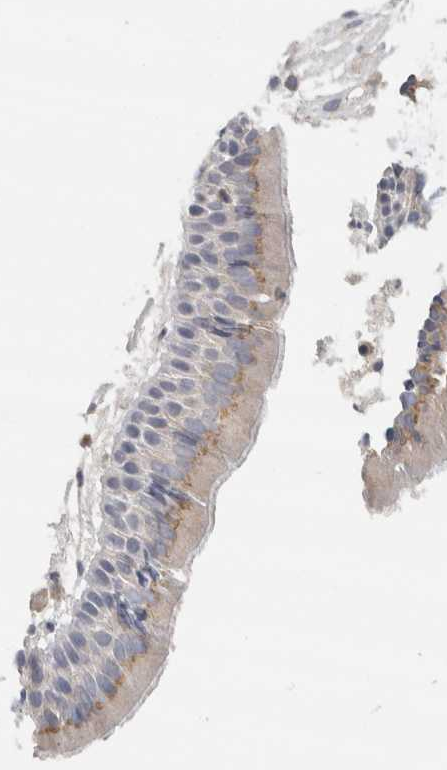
{"staining": {"intensity": "weak", "quantity": "25%-75%", "location": "cytoplasmic/membranous"}, "tissue": "nasopharynx", "cell_type": "Respiratory epithelial cells", "image_type": "normal", "snomed": [{"axis": "morphology", "description": "Normal tissue, NOS"}, {"axis": "topography", "description": "Nasopharynx"}], "caption": "The micrograph reveals a brown stain indicating the presence of a protein in the cytoplasmic/membranous of respiratory epithelial cells in nasopharynx. (DAB IHC with brightfield microscopy, high magnification).", "gene": "STK31", "patient": {"sex": "female", "age": 39}}